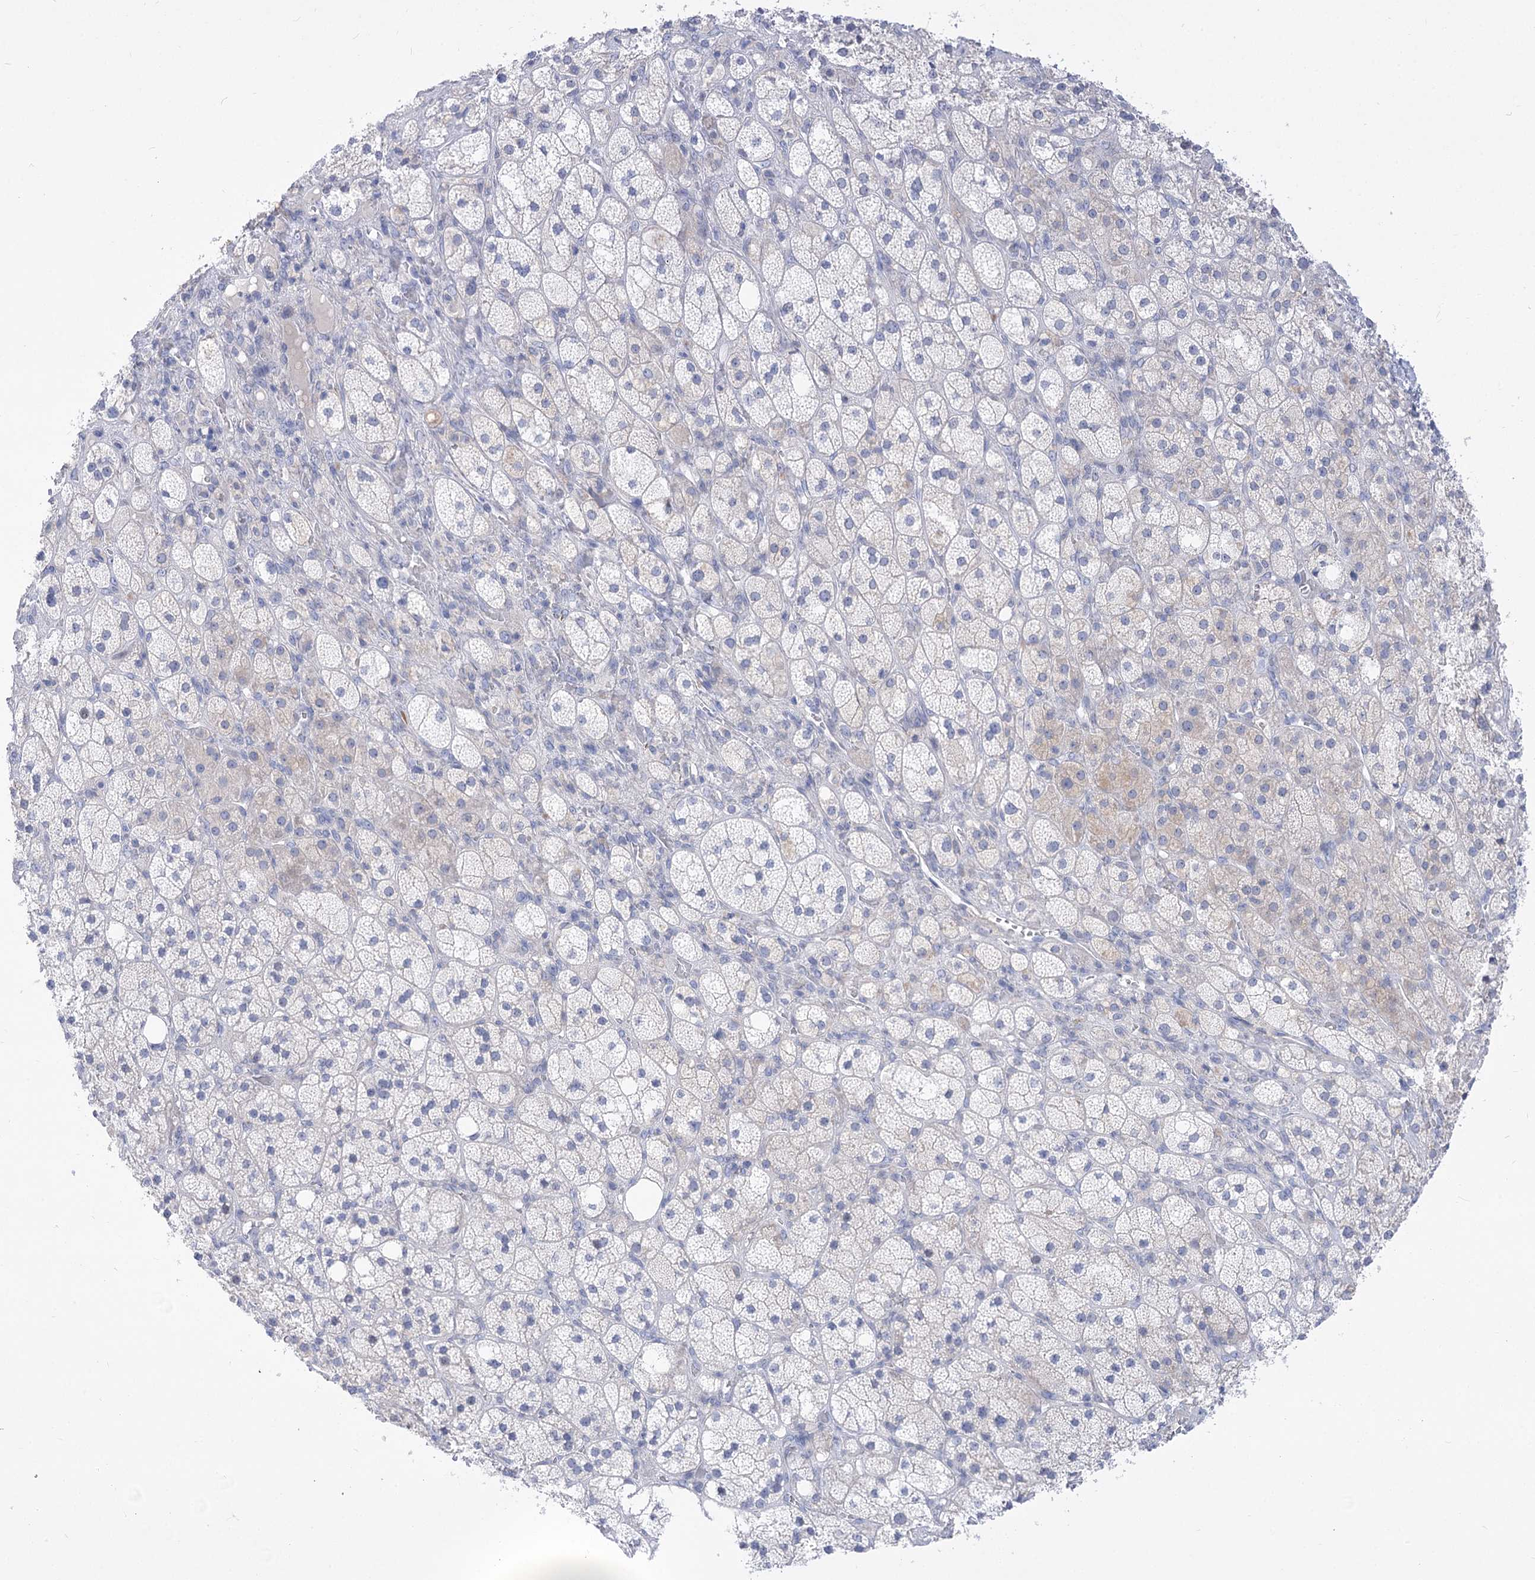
{"staining": {"intensity": "weak", "quantity": "<25%", "location": "cytoplasmic/membranous"}, "tissue": "adrenal gland", "cell_type": "Glandular cells", "image_type": "normal", "snomed": [{"axis": "morphology", "description": "Normal tissue, NOS"}, {"axis": "topography", "description": "Adrenal gland"}], "caption": "The histopathology image shows no staining of glandular cells in normal adrenal gland.", "gene": "HELT", "patient": {"sex": "male", "age": 61}}